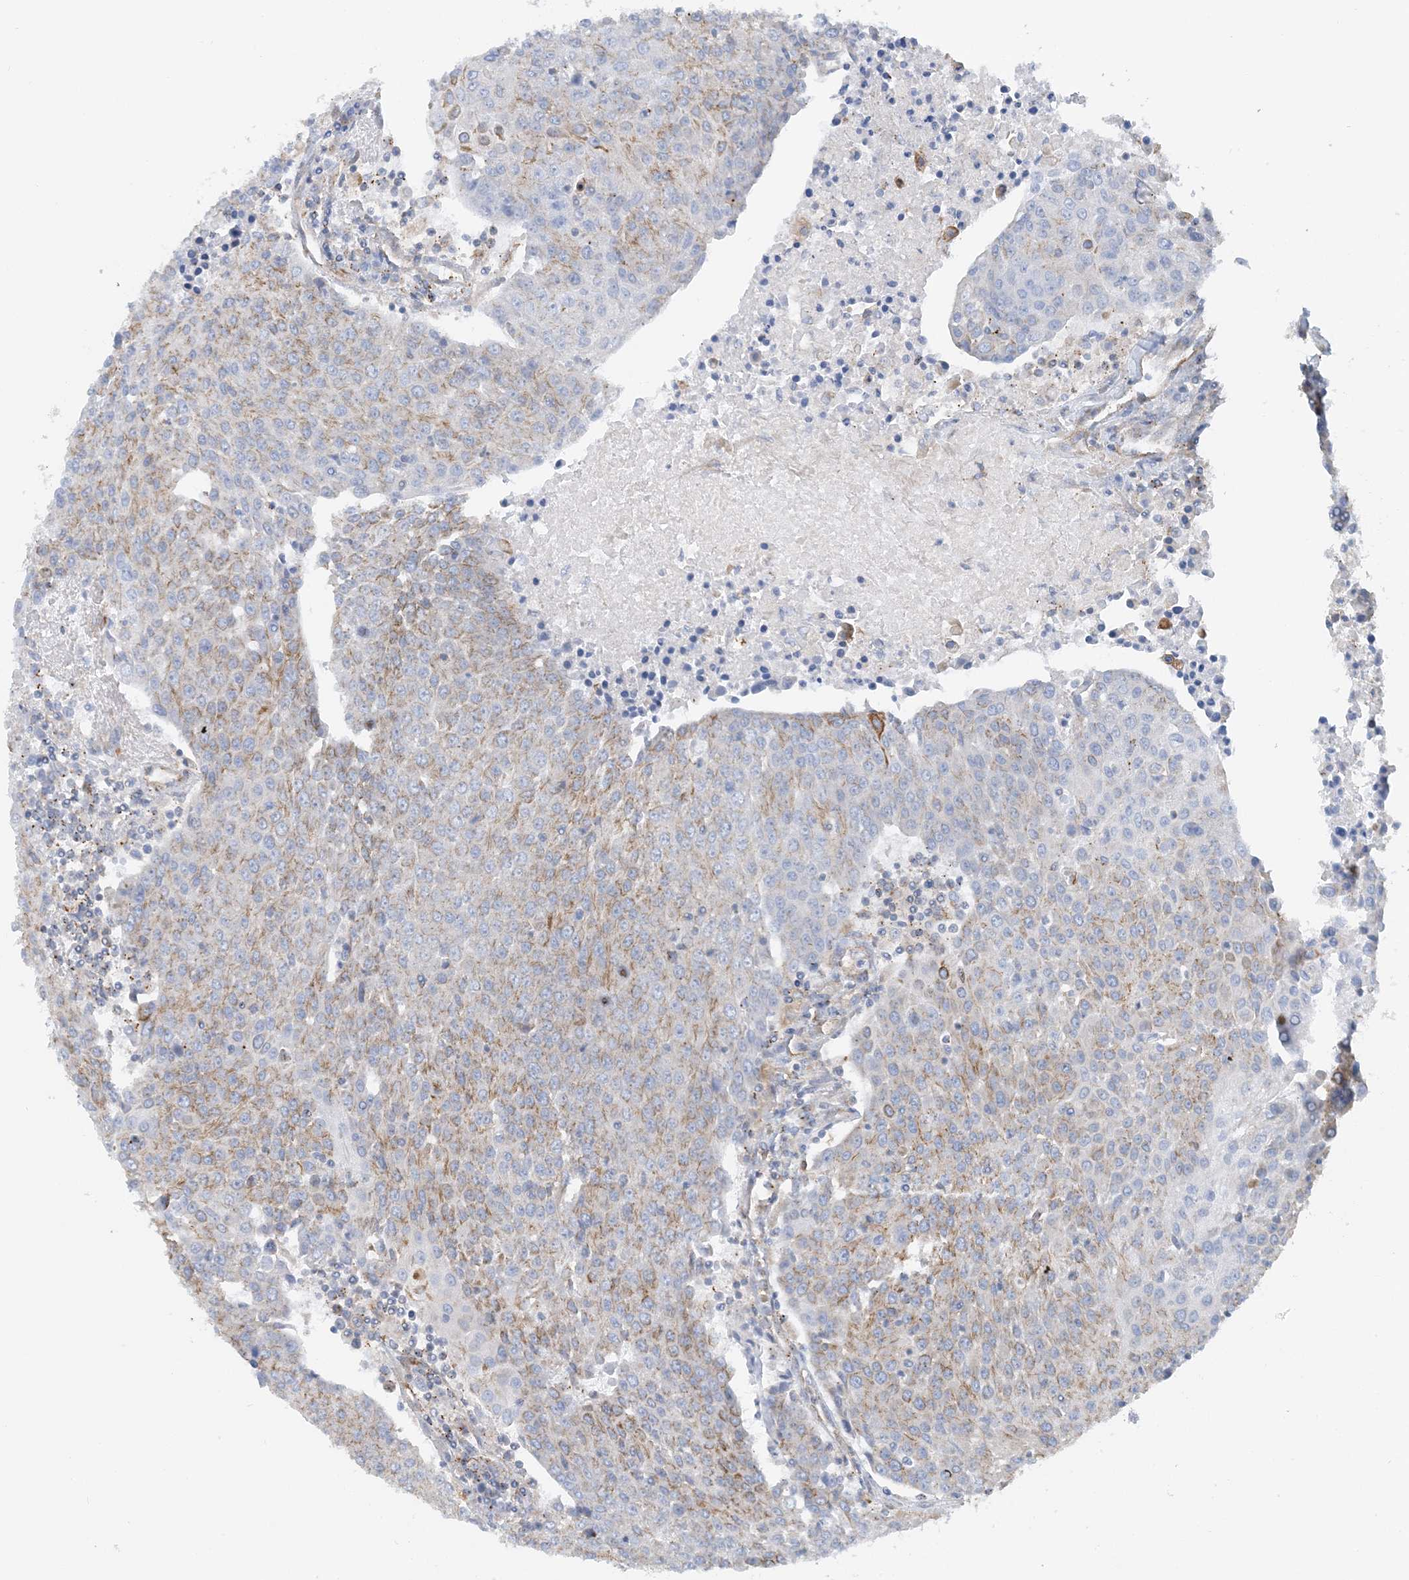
{"staining": {"intensity": "weak", "quantity": "25%-75%", "location": "cytoplasmic/membranous"}, "tissue": "urothelial cancer", "cell_type": "Tumor cells", "image_type": "cancer", "snomed": [{"axis": "morphology", "description": "Urothelial carcinoma, High grade"}, {"axis": "topography", "description": "Urinary bladder"}], "caption": "Protein expression analysis of human urothelial carcinoma (high-grade) reveals weak cytoplasmic/membranous positivity in approximately 25%-75% of tumor cells. (DAB IHC with brightfield microscopy, high magnification).", "gene": "CALHM5", "patient": {"sex": "female", "age": 85}}